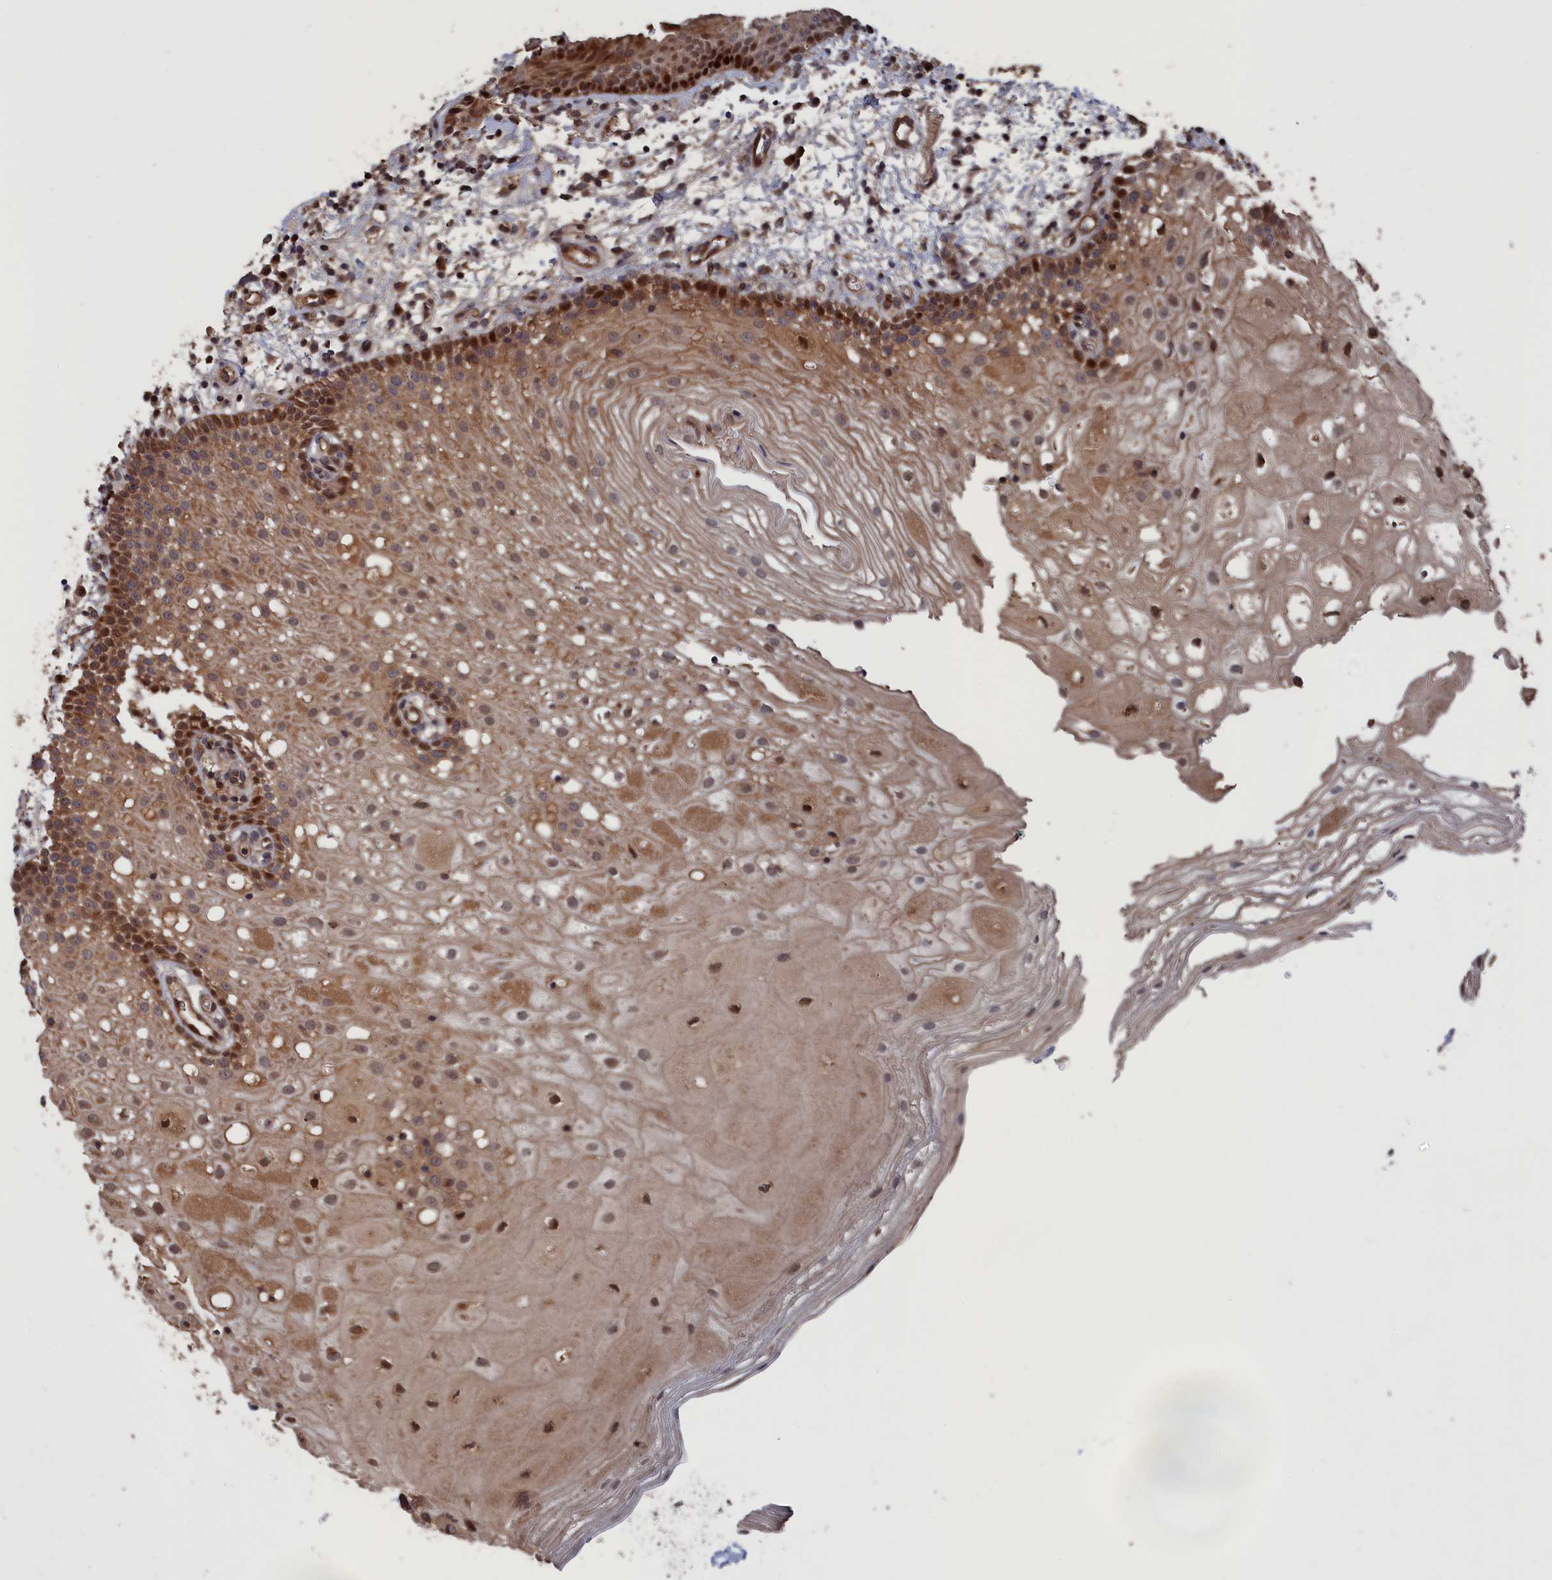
{"staining": {"intensity": "strong", "quantity": "<25%", "location": "cytoplasmic/membranous,nuclear"}, "tissue": "oral mucosa", "cell_type": "Squamous epithelial cells", "image_type": "normal", "snomed": [{"axis": "morphology", "description": "Normal tissue, NOS"}, {"axis": "topography", "description": "Oral tissue"}], "caption": "Oral mucosa stained with IHC exhibits strong cytoplasmic/membranous,nuclear positivity in approximately <25% of squamous epithelial cells.", "gene": "PLA2G15", "patient": {"sex": "male", "age": 74}}